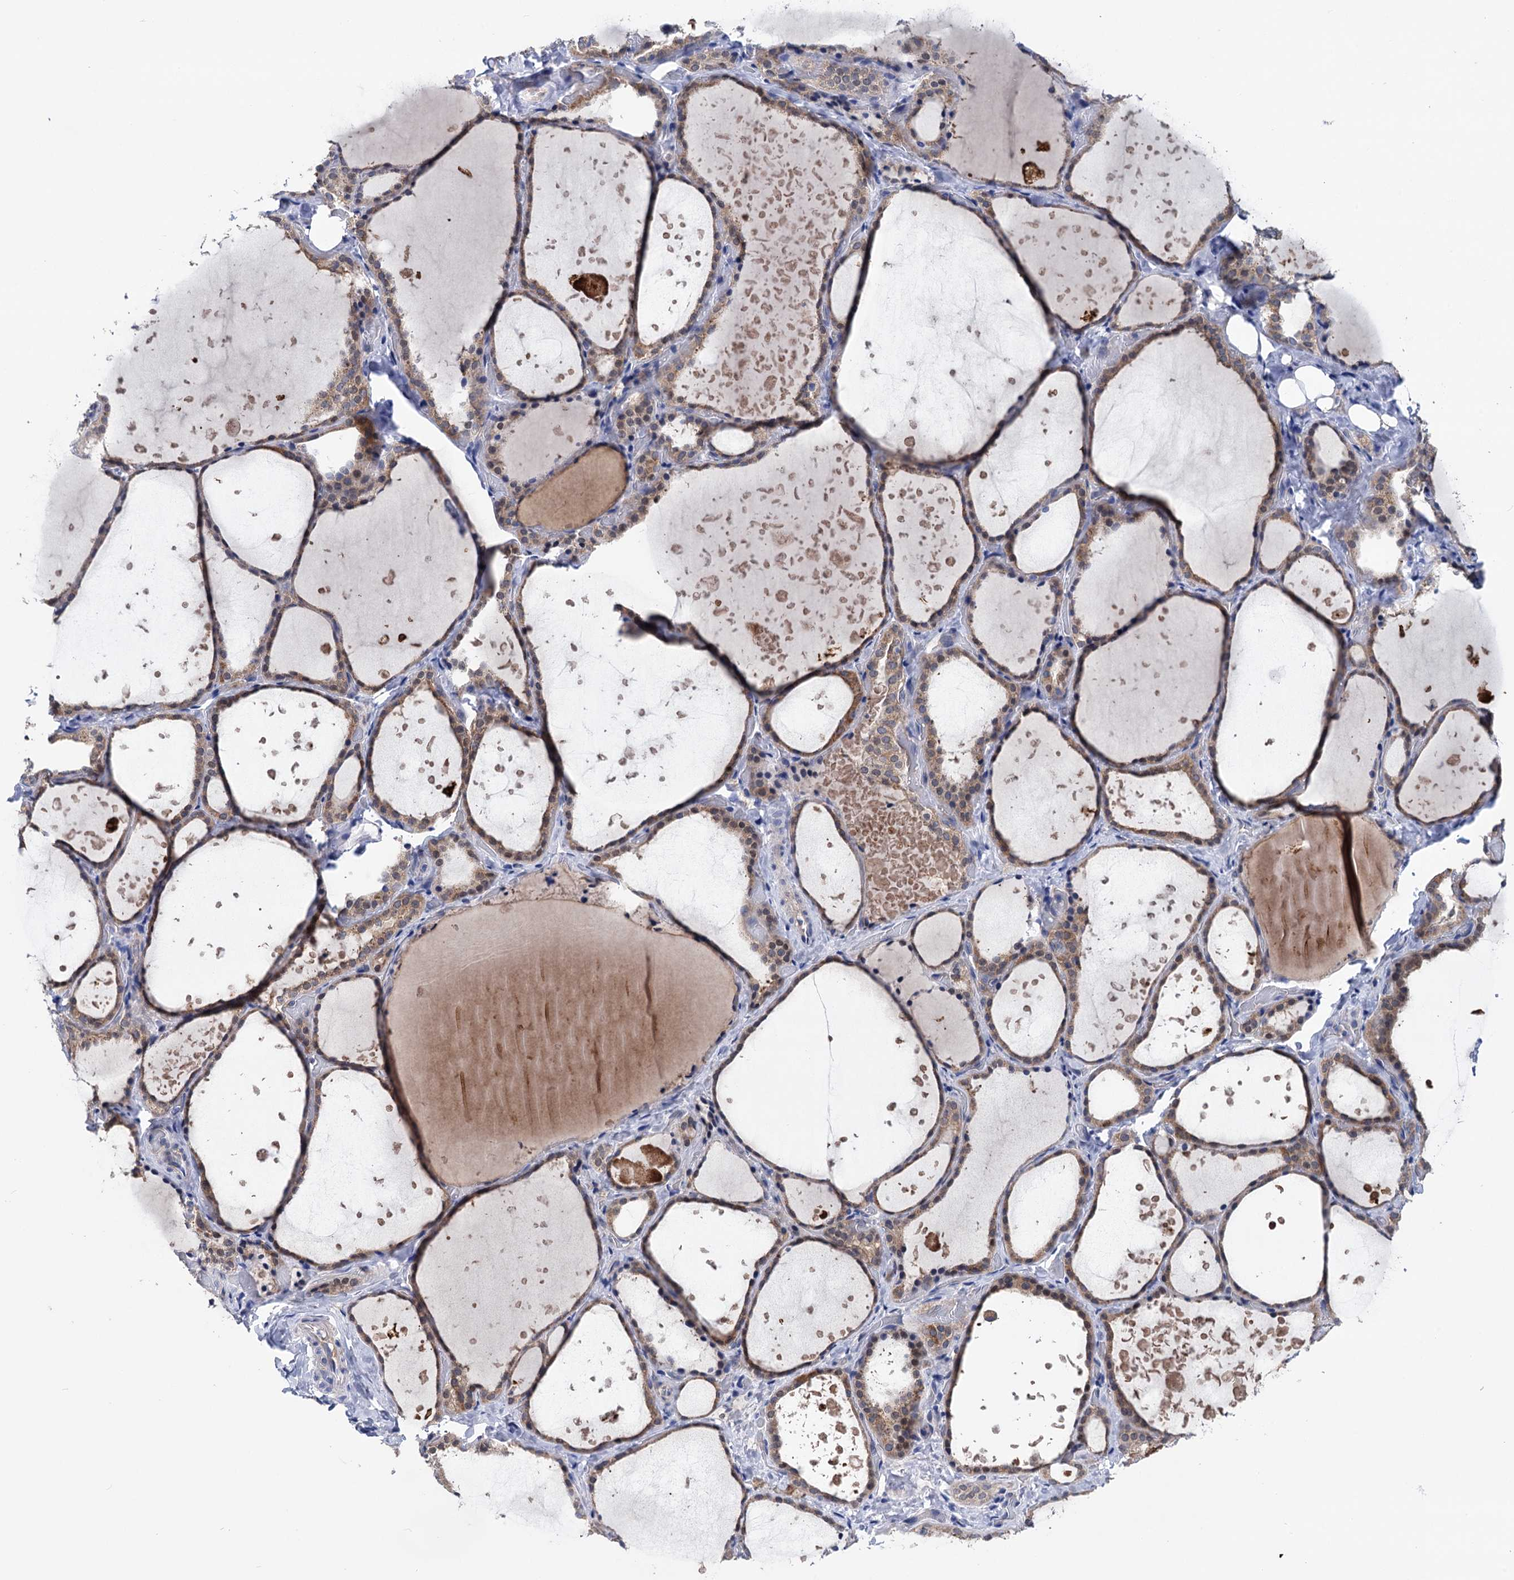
{"staining": {"intensity": "weak", "quantity": ">75%", "location": "cytoplasmic/membranous"}, "tissue": "thyroid gland", "cell_type": "Glandular cells", "image_type": "normal", "snomed": [{"axis": "morphology", "description": "Normal tissue, NOS"}, {"axis": "topography", "description": "Thyroid gland"}], "caption": "Thyroid gland stained with IHC exhibits weak cytoplasmic/membranous expression in about >75% of glandular cells.", "gene": "ZNRD2", "patient": {"sex": "female", "age": 44}}